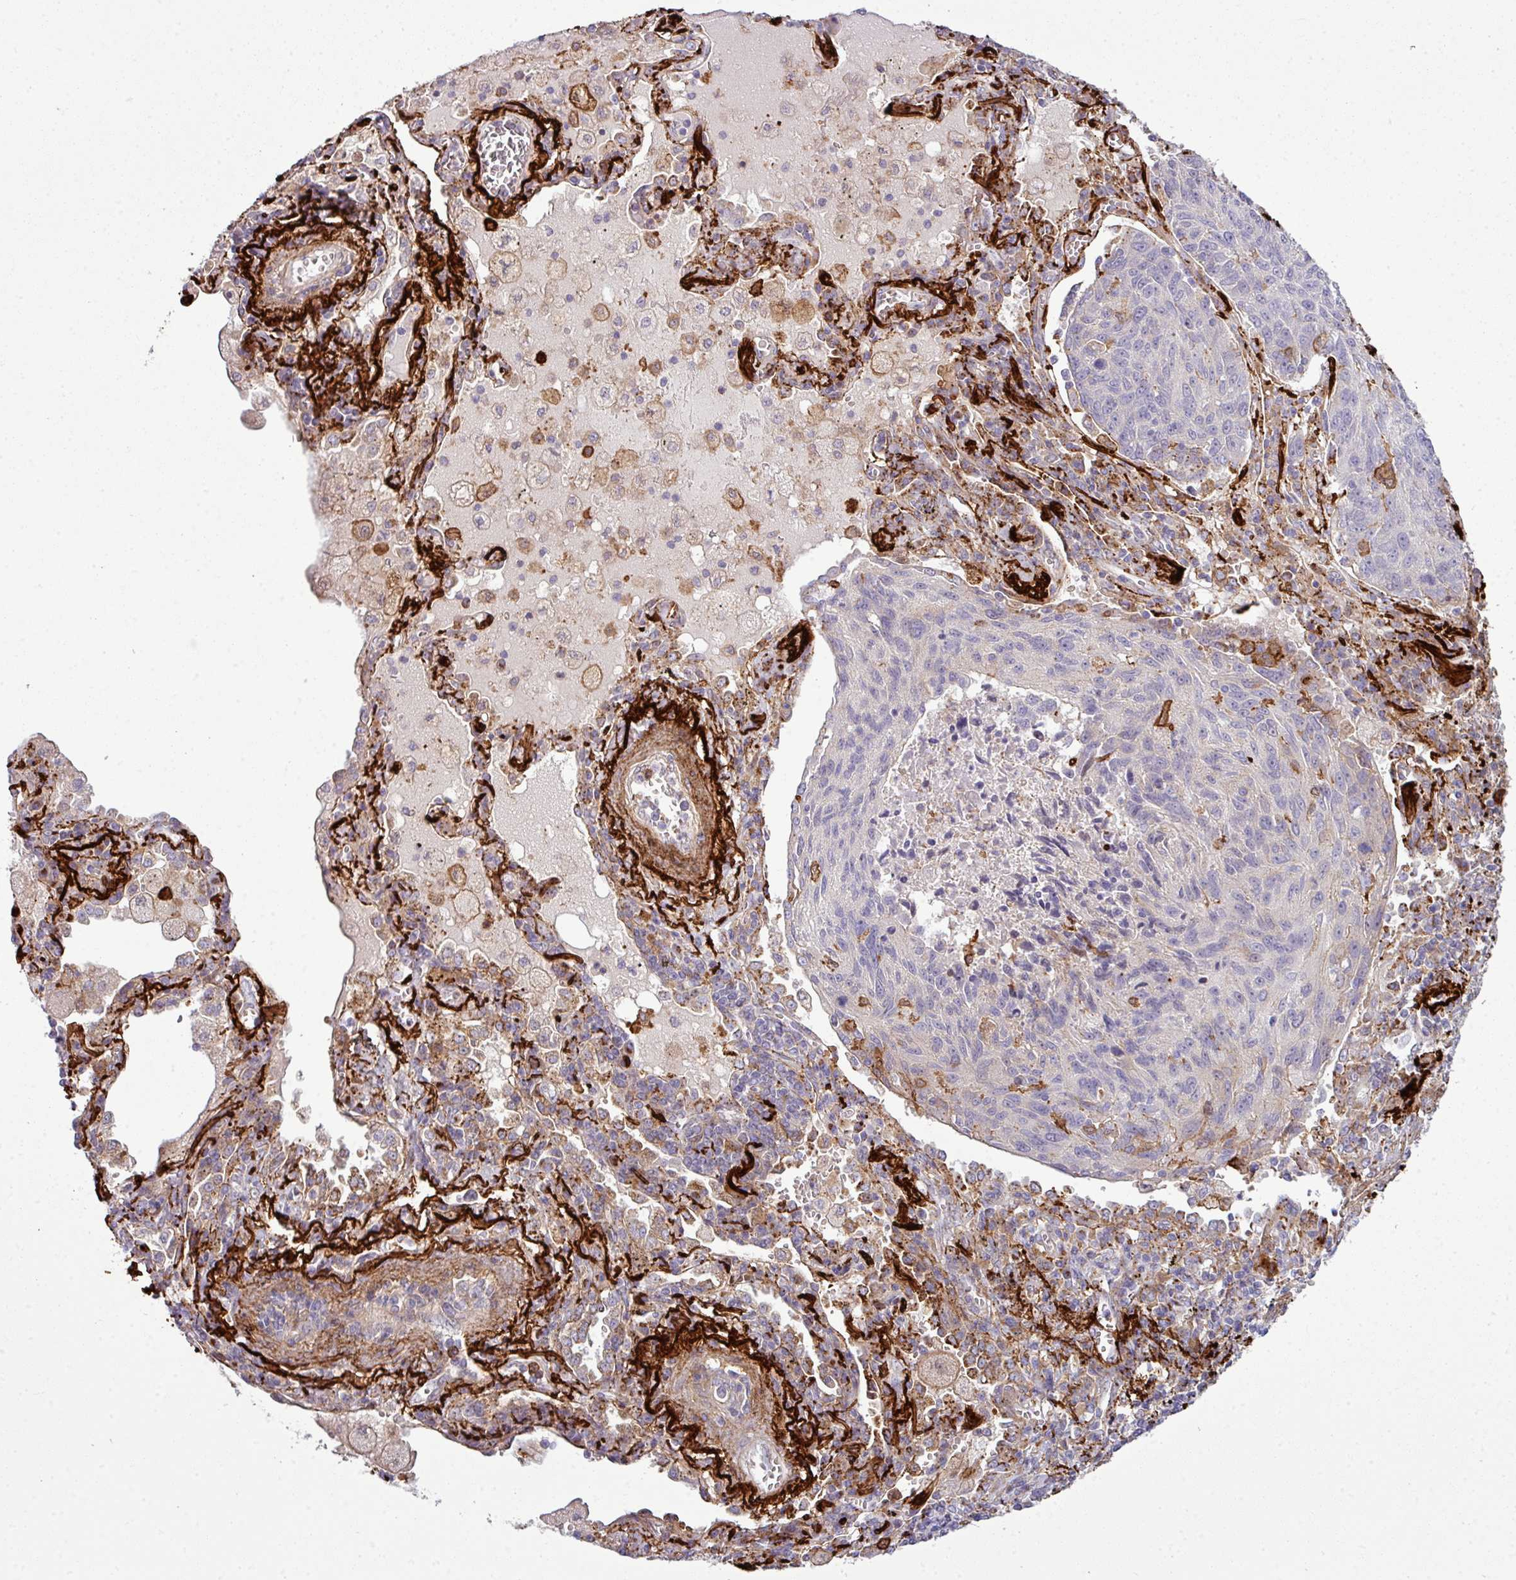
{"staining": {"intensity": "moderate", "quantity": "<25%", "location": "cytoplasmic/membranous"}, "tissue": "lung cancer", "cell_type": "Tumor cells", "image_type": "cancer", "snomed": [{"axis": "morphology", "description": "Squamous cell carcinoma, NOS"}, {"axis": "topography", "description": "Lung"}], "caption": "Immunohistochemistry (IHC) of human lung cancer exhibits low levels of moderate cytoplasmic/membranous positivity in about <25% of tumor cells.", "gene": "COL8A1", "patient": {"sex": "female", "age": 66}}